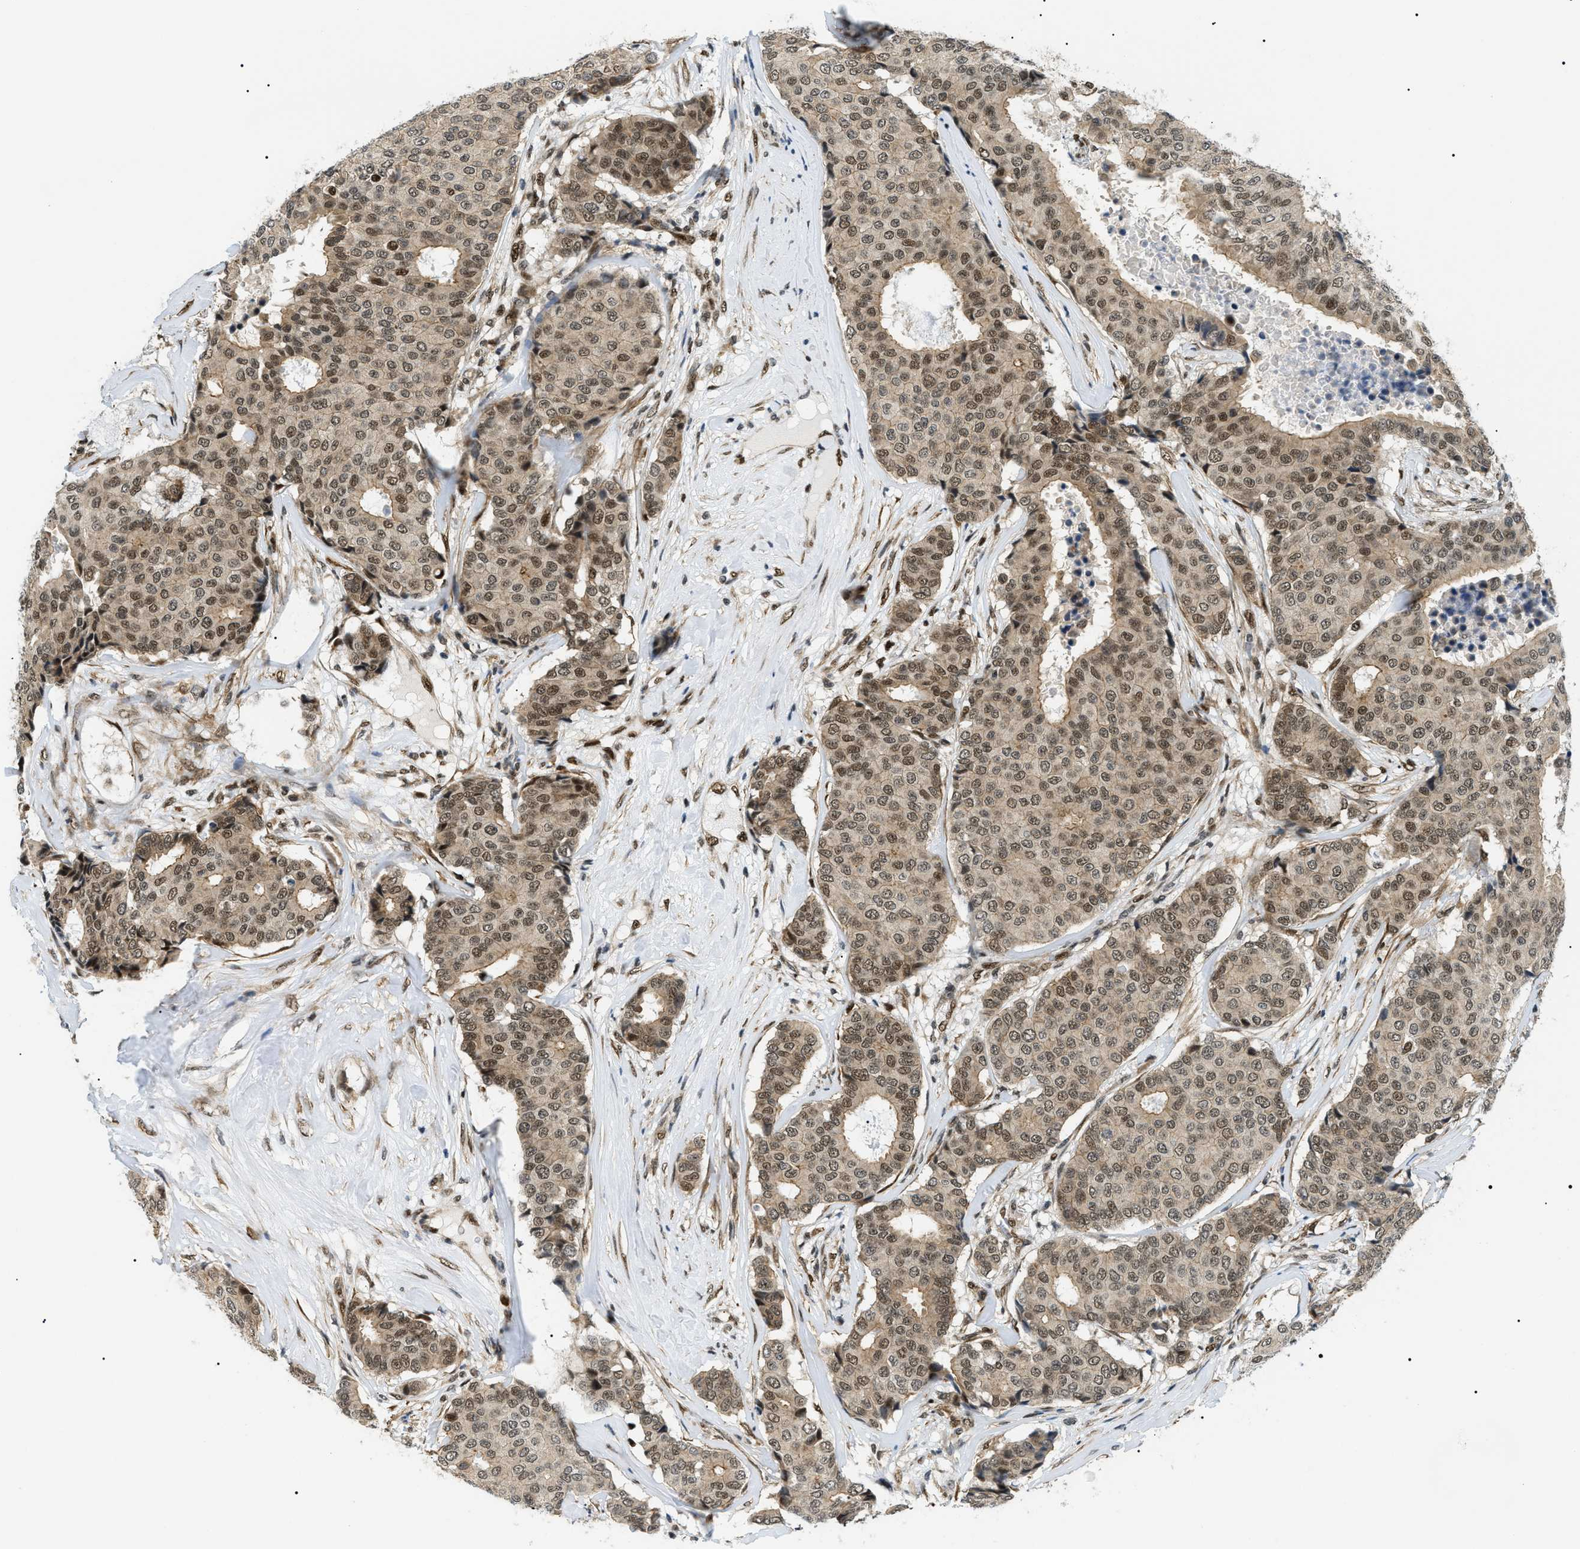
{"staining": {"intensity": "moderate", "quantity": ">75%", "location": "cytoplasmic/membranous,nuclear"}, "tissue": "breast cancer", "cell_type": "Tumor cells", "image_type": "cancer", "snomed": [{"axis": "morphology", "description": "Duct carcinoma"}, {"axis": "topography", "description": "Breast"}], "caption": "Breast cancer (infiltrating ductal carcinoma) was stained to show a protein in brown. There is medium levels of moderate cytoplasmic/membranous and nuclear expression in about >75% of tumor cells.", "gene": "CWC25", "patient": {"sex": "female", "age": 75}}